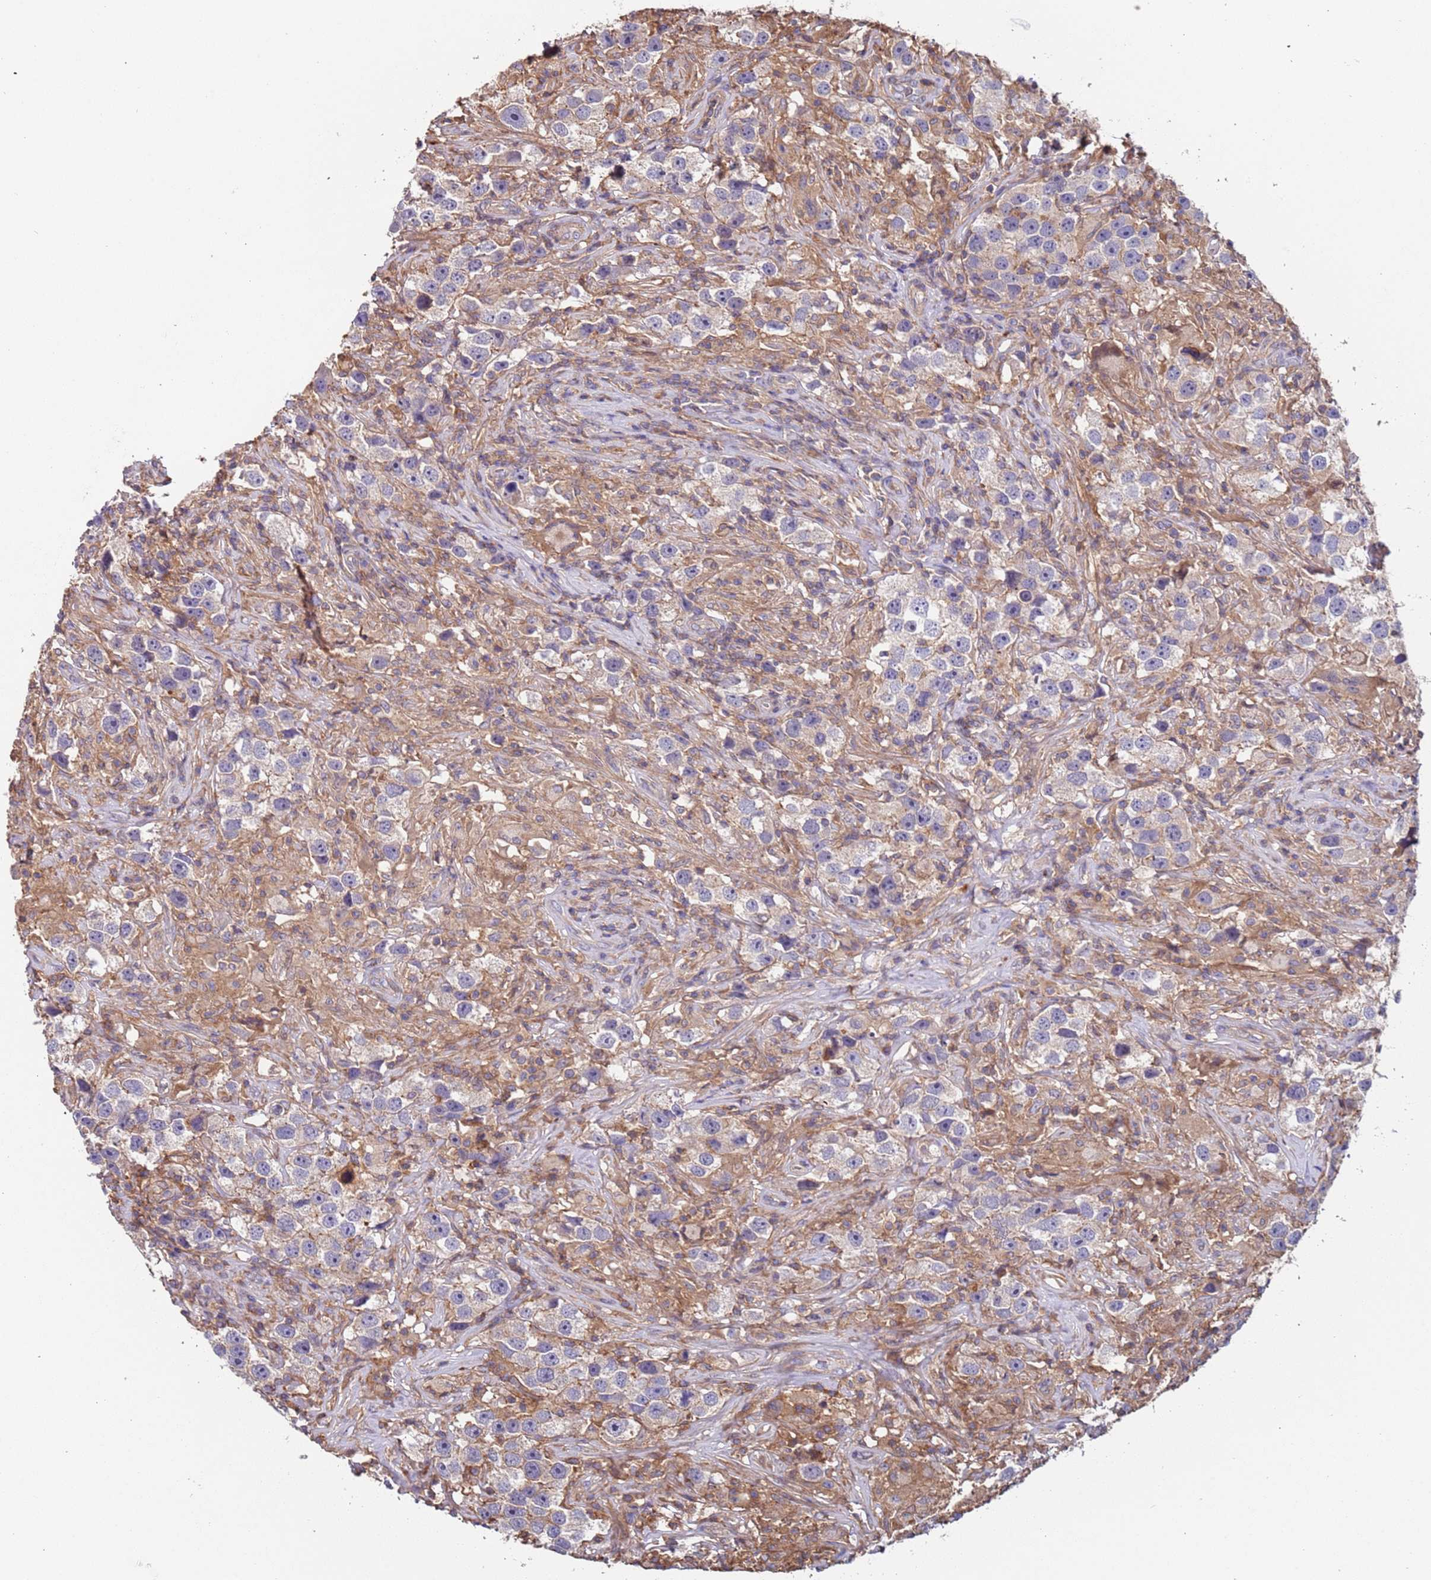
{"staining": {"intensity": "negative", "quantity": "none", "location": "none"}, "tissue": "testis cancer", "cell_type": "Tumor cells", "image_type": "cancer", "snomed": [{"axis": "morphology", "description": "Seminoma, NOS"}, {"axis": "topography", "description": "Testis"}], "caption": "An IHC histopathology image of testis cancer is shown. There is no staining in tumor cells of testis cancer.", "gene": "SYT4", "patient": {"sex": "male", "age": 49}}